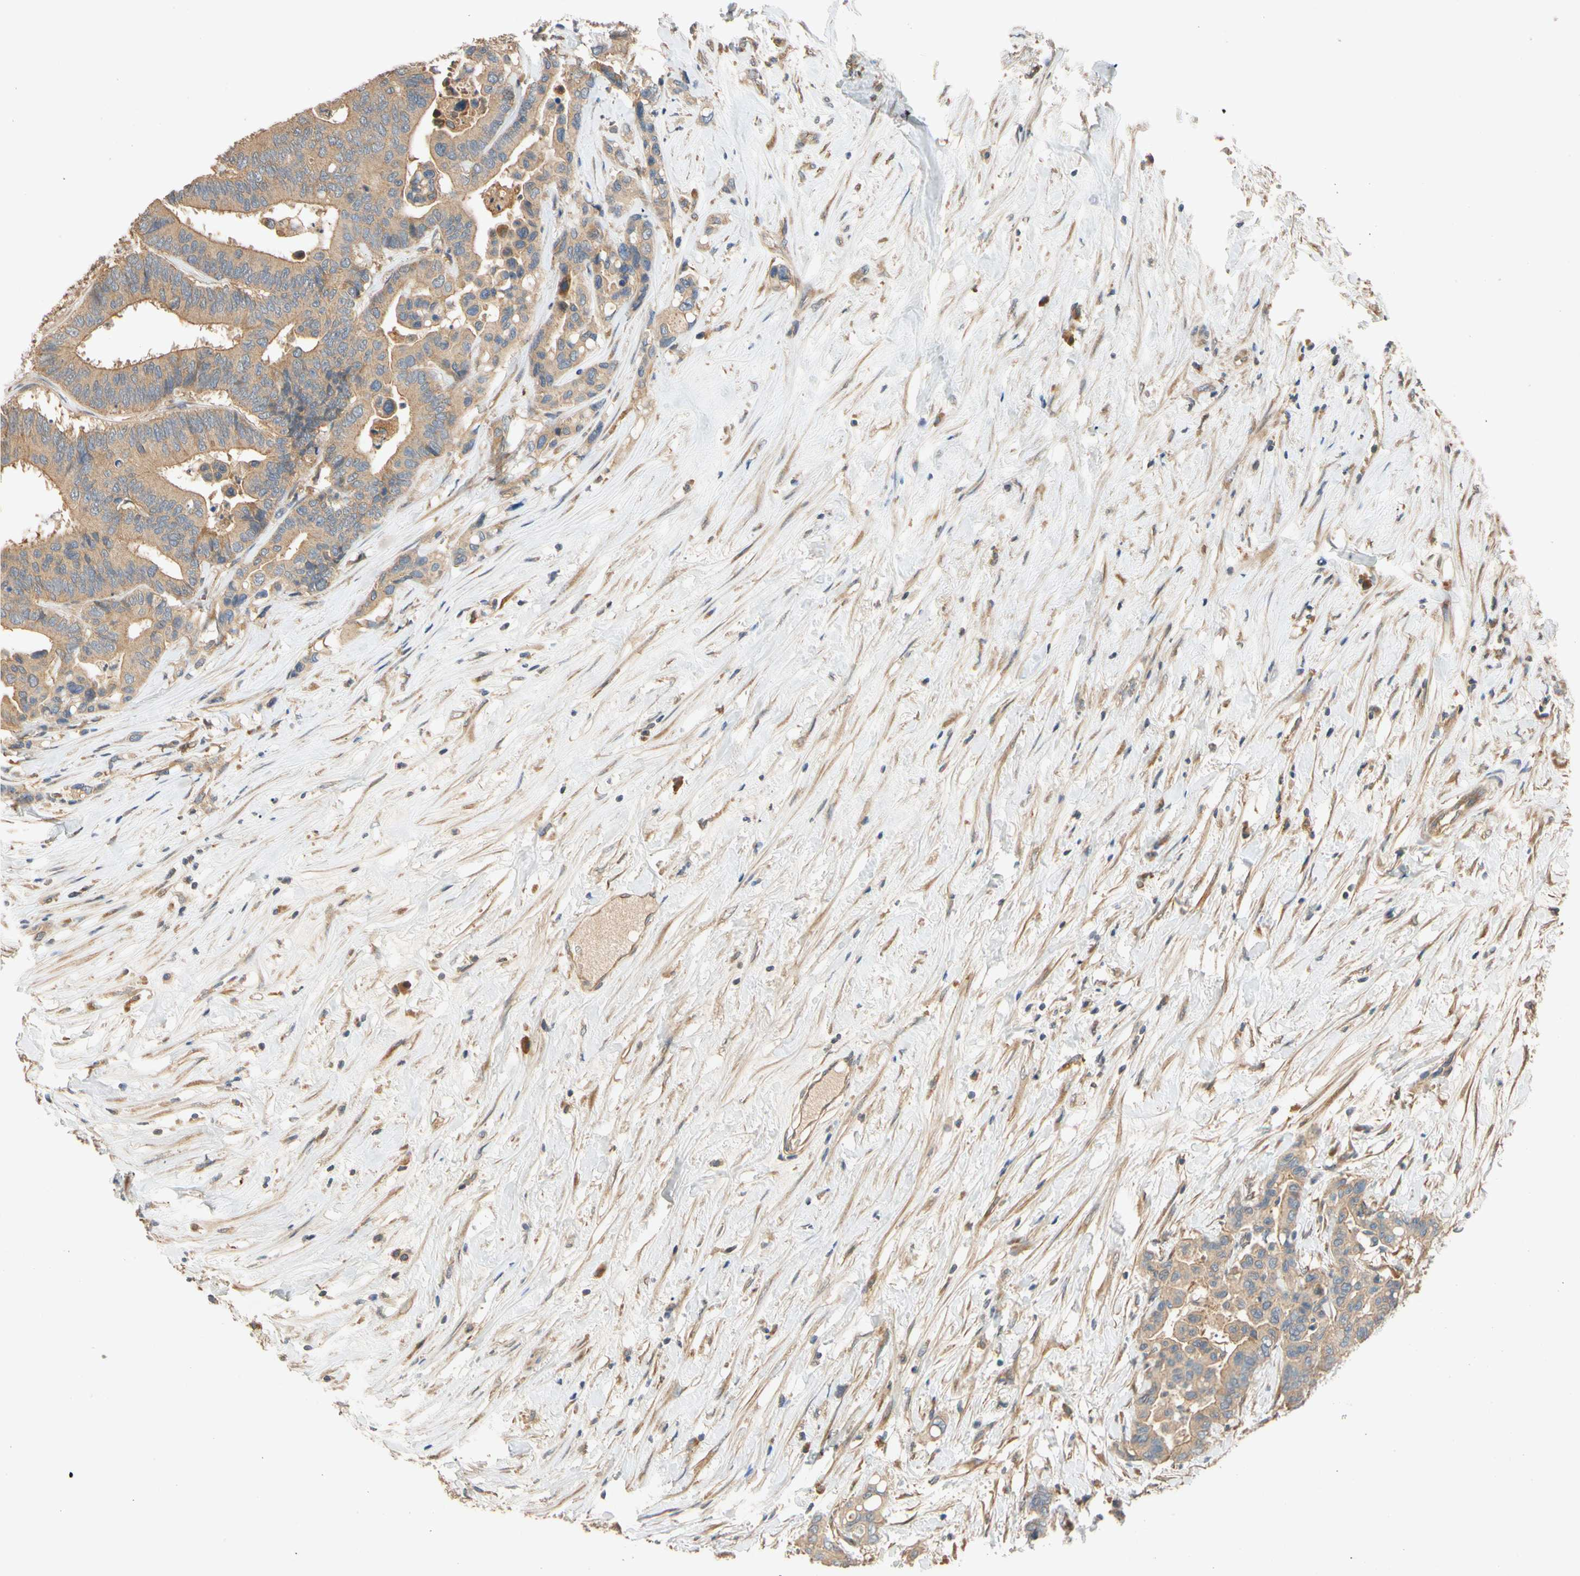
{"staining": {"intensity": "moderate", "quantity": ">75%", "location": "cytoplasmic/membranous"}, "tissue": "colorectal cancer", "cell_type": "Tumor cells", "image_type": "cancer", "snomed": [{"axis": "morphology", "description": "Normal tissue, NOS"}, {"axis": "morphology", "description": "Adenocarcinoma, NOS"}, {"axis": "topography", "description": "Colon"}], "caption": "Protein expression analysis of adenocarcinoma (colorectal) demonstrates moderate cytoplasmic/membranous positivity in approximately >75% of tumor cells.", "gene": "USP46", "patient": {"sex": "male", "age": 82}}